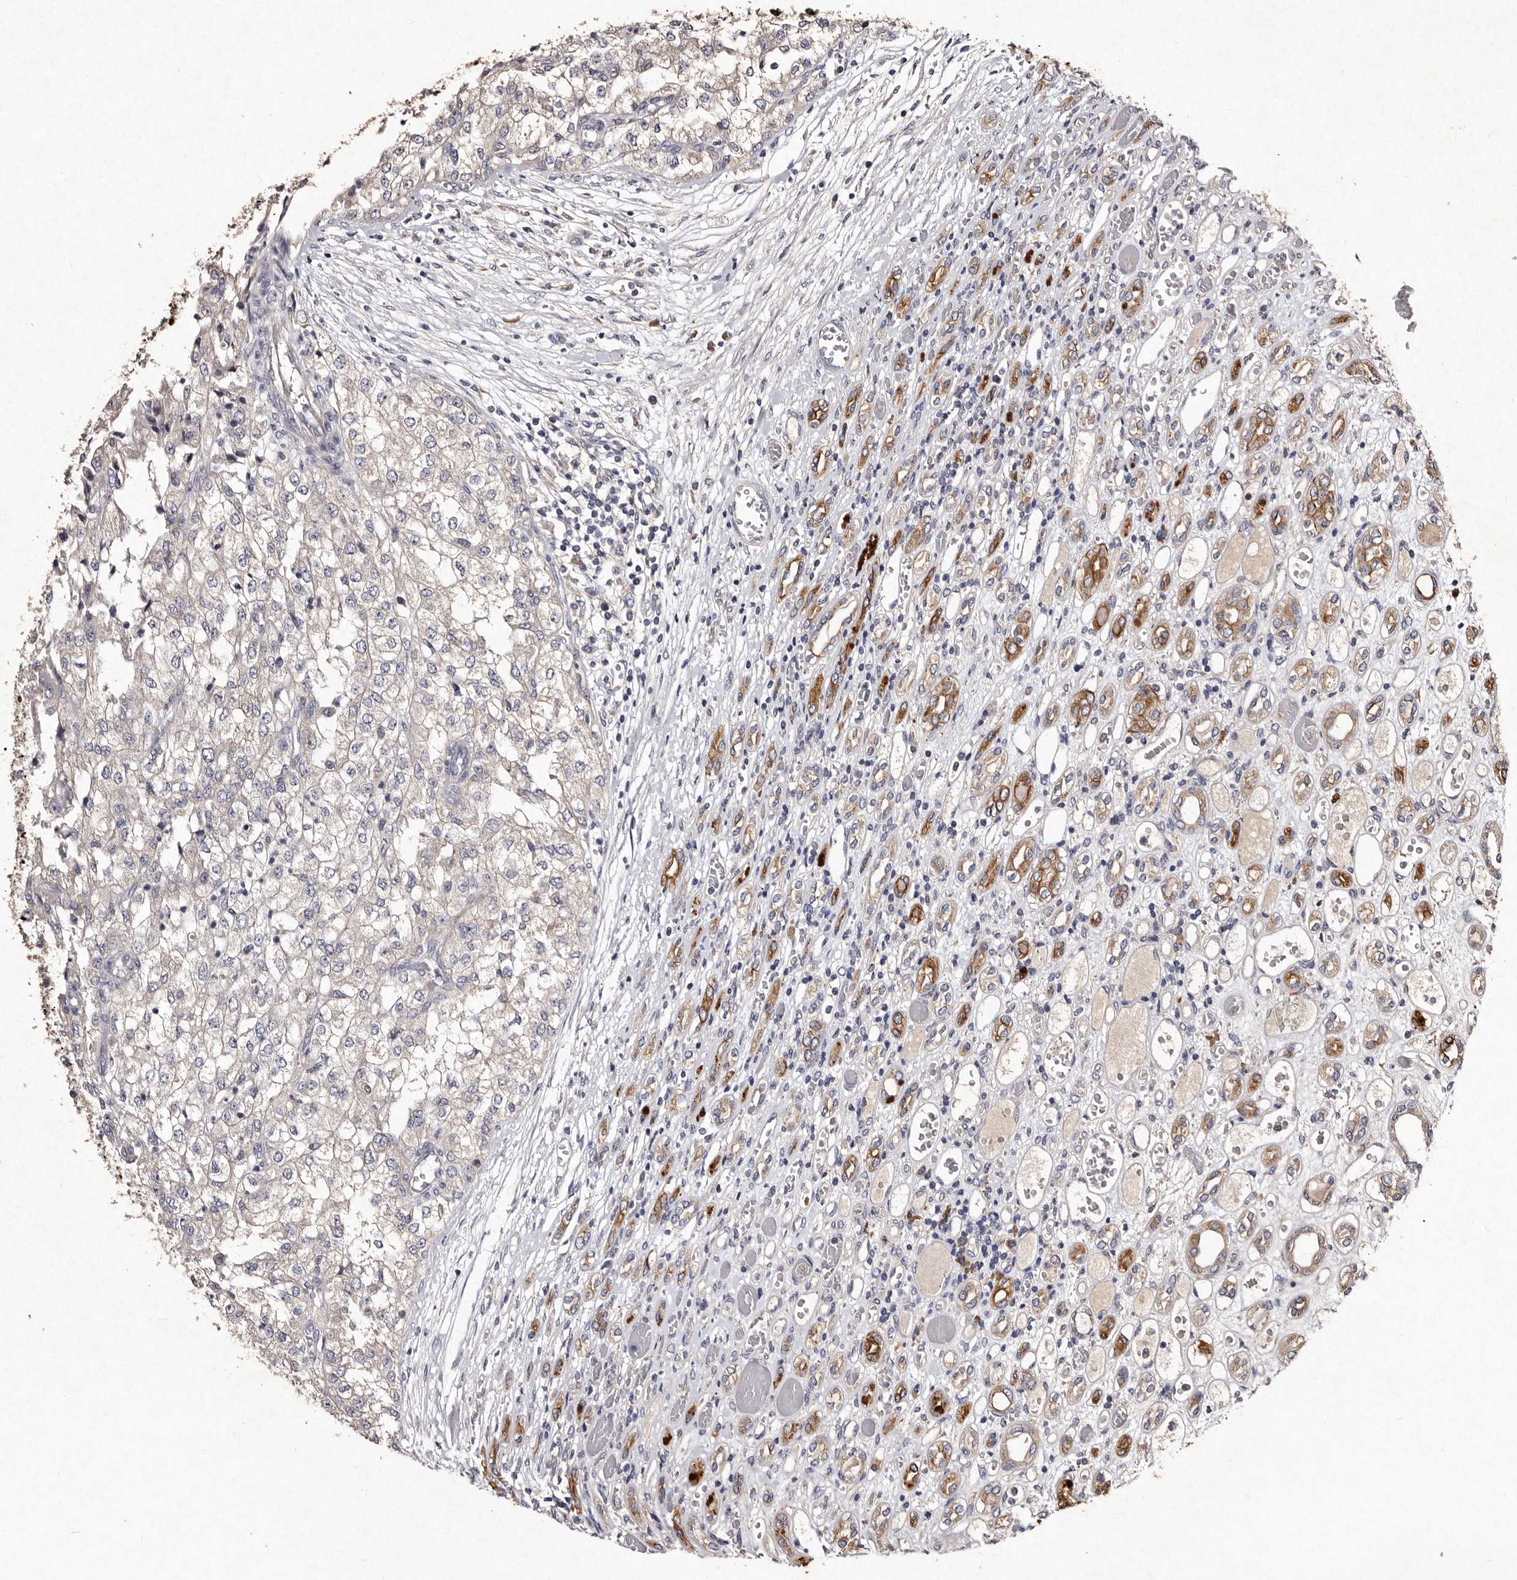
{"staining": {"intensity": "negative", "quantity": "none", "location": "none"}, "tissue": "renal cancer", "cell_type": "Tumor cells", "image_type": "cancer", "snomed": [{"axis": "morphology", "description": "Adenocarcinoma, NOS"}, {"axis": "topography", "description": "Kidney"}], "caption": "Renal cancer (adenocarcinoma) was stained to show a protein in brown. There is no significant positivity in tumor cells.", "gene": "TFB1M", "patient": {"sex": "female", "age": 54}}